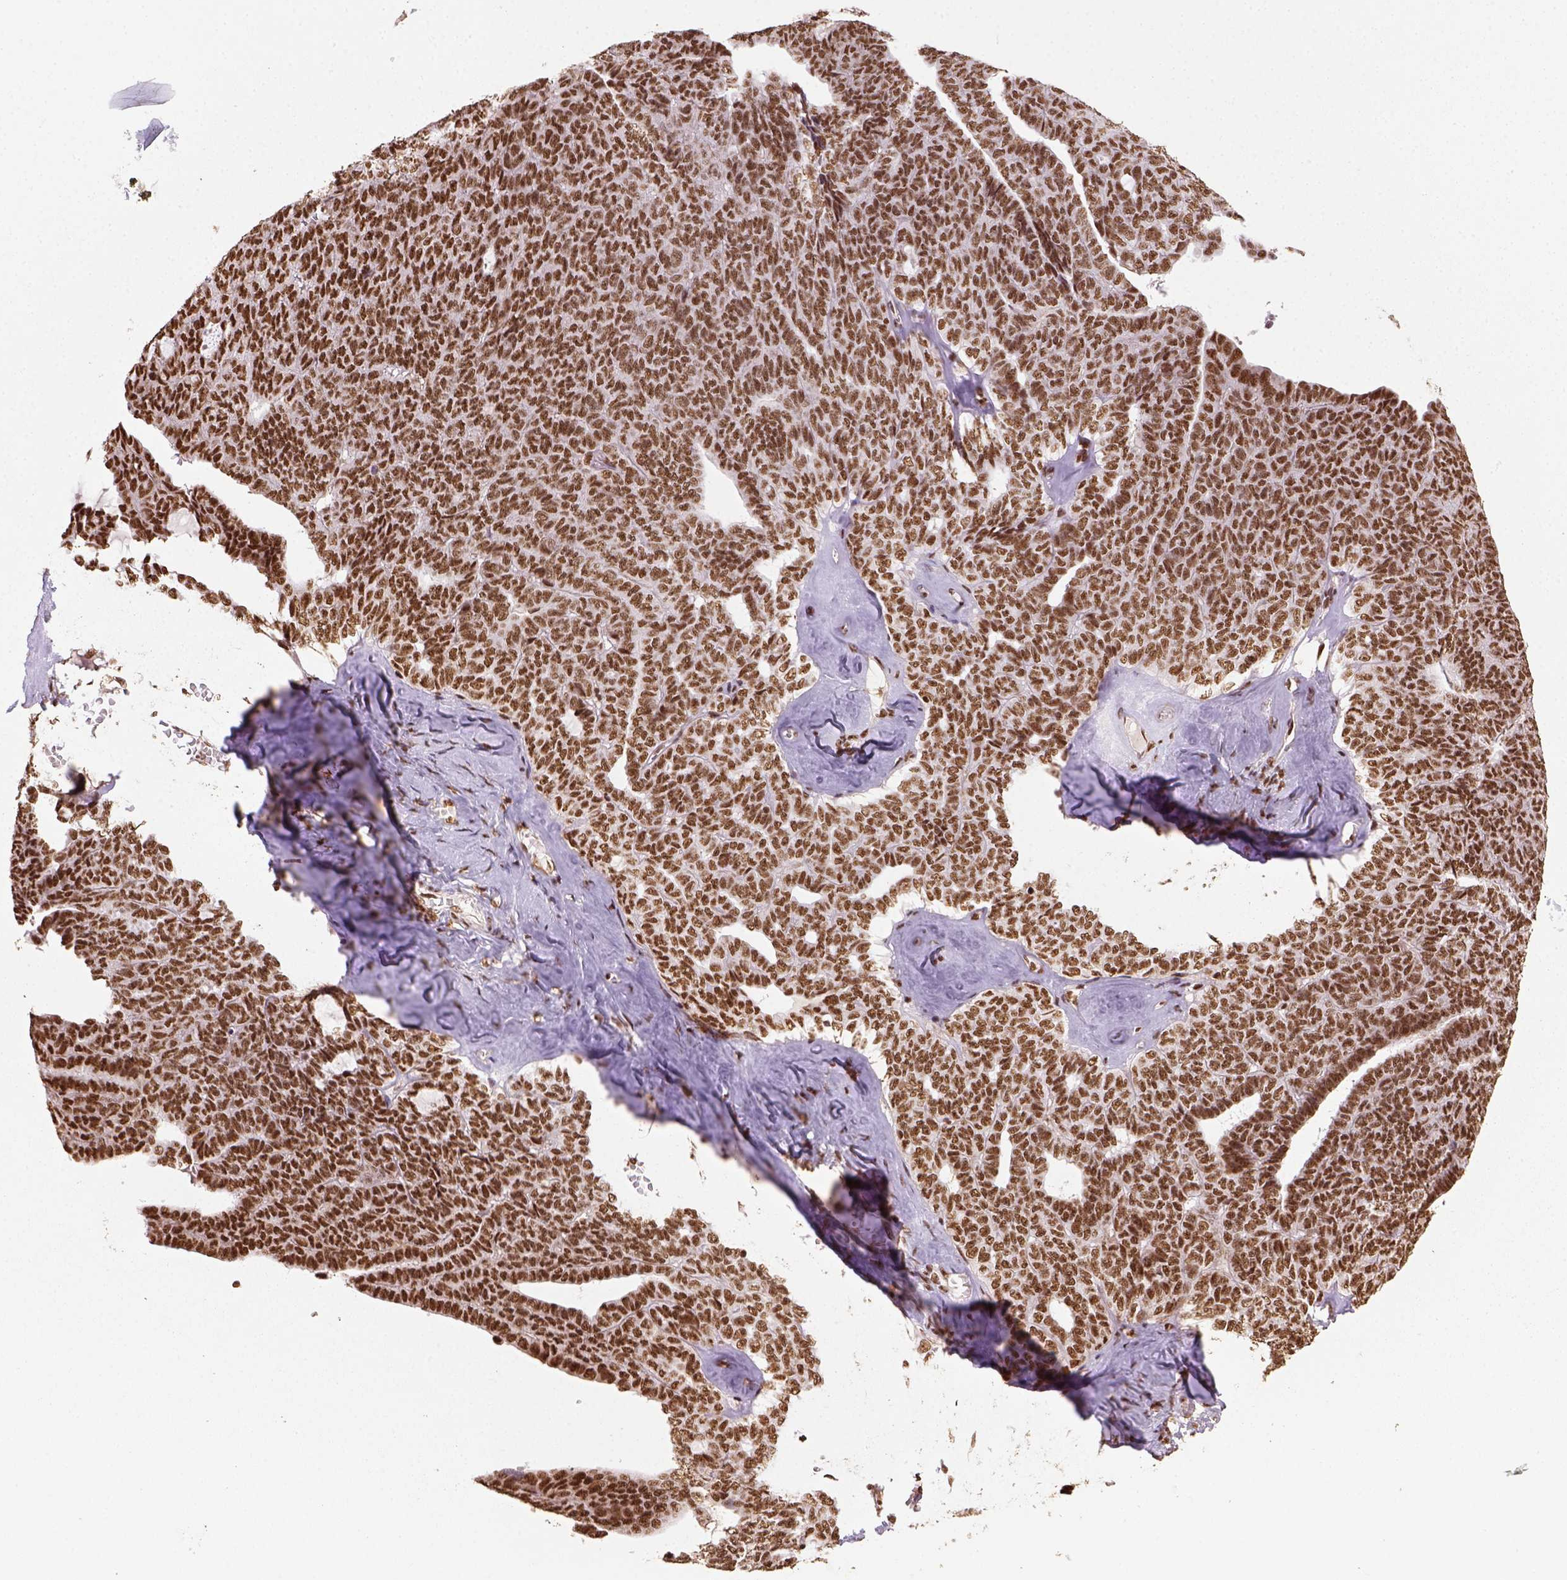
{"staining": {"intensity": "strong", "quantity": ">75%", "location": "nuclear"}, "tissue": "ovarian cancer", "cell_type": "Tumor cells", "image_type": "cancer", "snomed": [{"axis": "morphology", "description": "Cystadenocarcinoma, serous, NOS"}, {"axis": "topography", "description": "Ovary"}], "caption": "Immunohistochemistry staining of ovarian cancer (serous cystadenocarcinoma), which displays high levels of strong nuclear expression in approximately >75% of tumor cells indicating strong nuclear protein staining. The staining was performed using DAB (brown) for protein detection and nuclei were counterstained in hematoxylin (blue).", "gene": "CCAR1", "patient": {"sex": "female", "age": 71}}